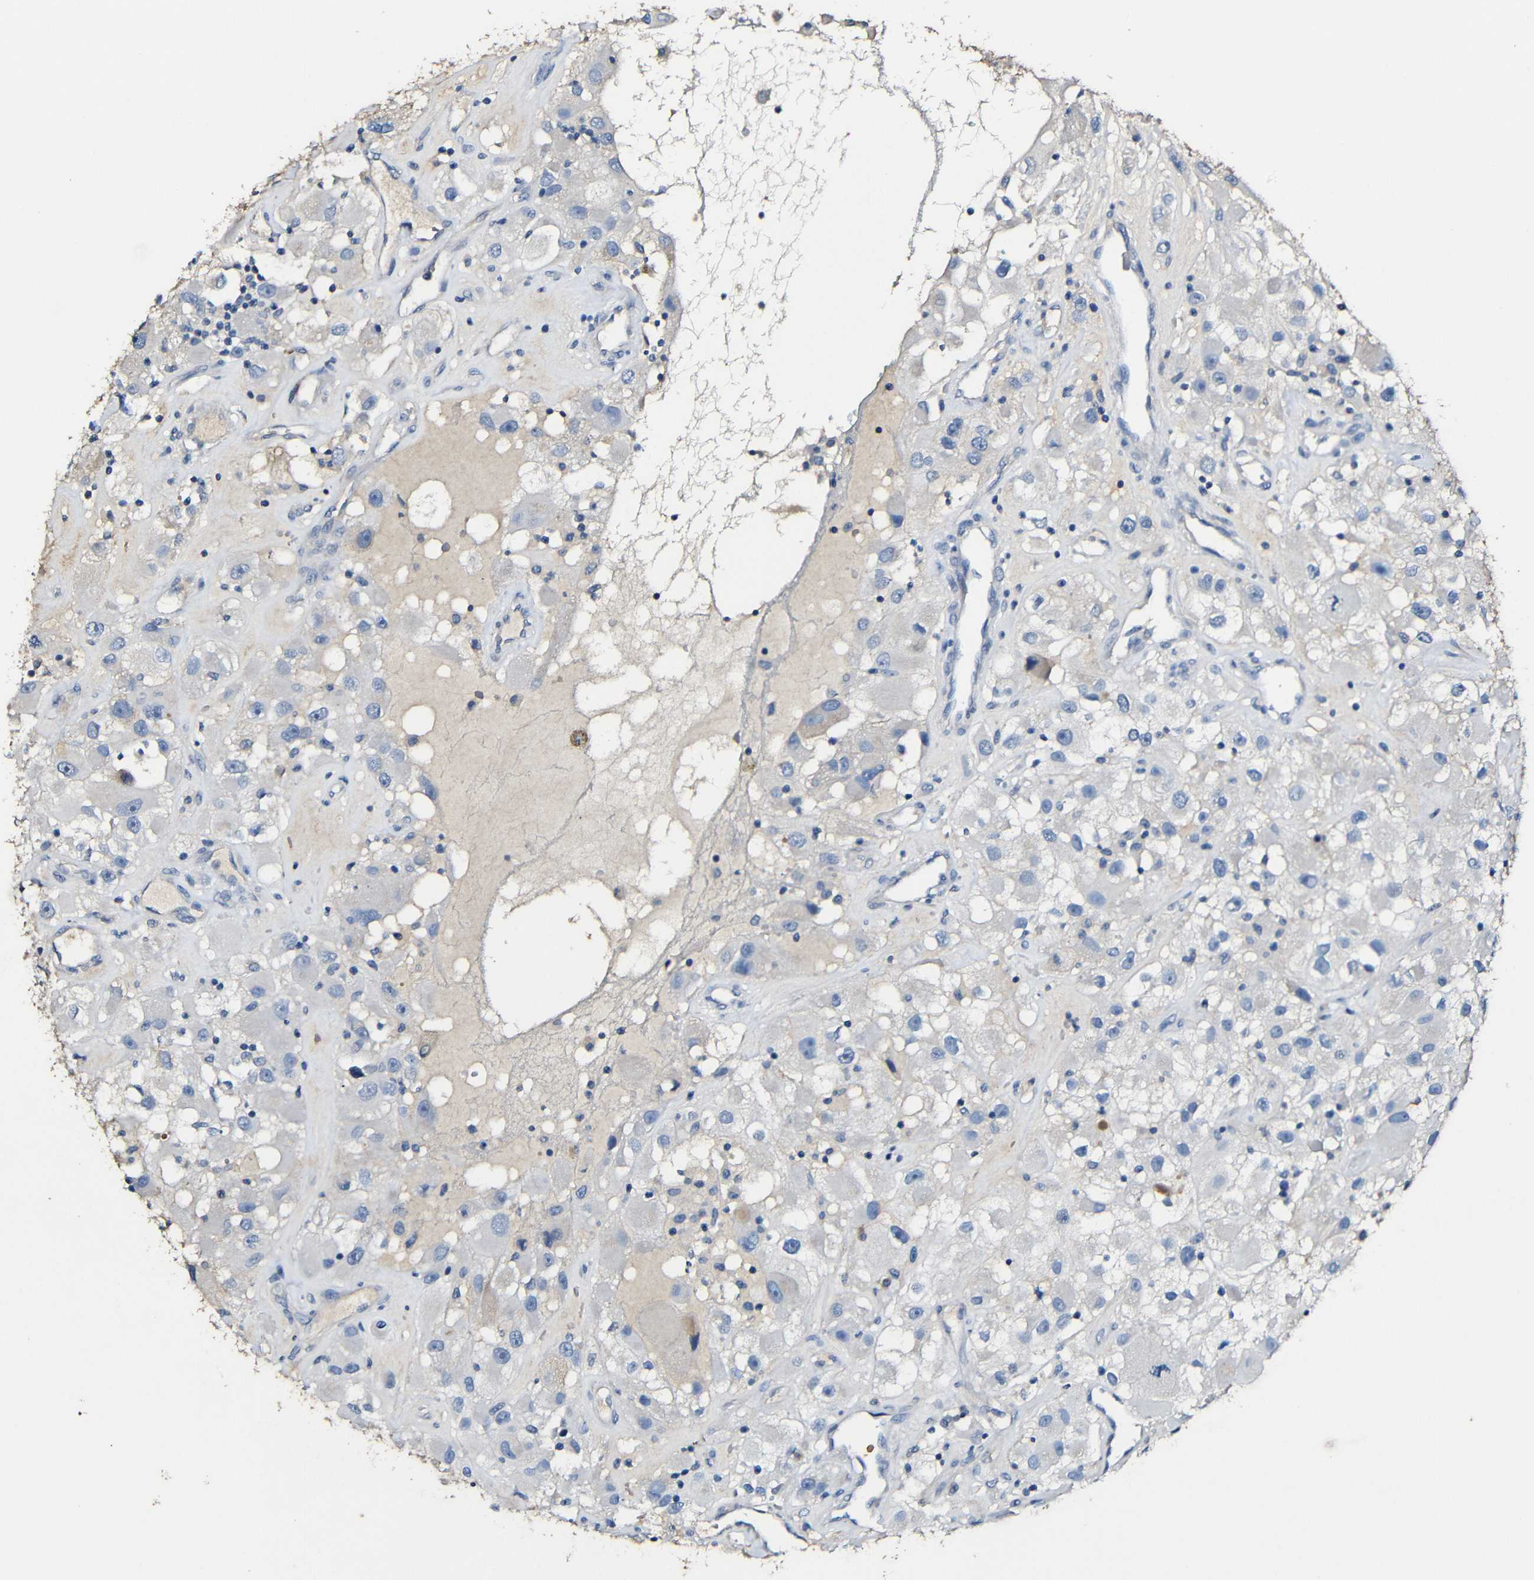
{"staining": {"intensity": "negative", "quantity": "none", "location": "none"}, "tissue": "renal cancer", "cell_type": "Tumor cells", "image_type": "cancer", "snomed": [{"axis": "morphology", "description": "Adenocarcinoma, NOS"}, {"axis": "topography", "description": "Kidney"}], "caption": "Human renal adenocarcinoma stained for a protein using IHC shows no staining in tumor cells.", "gene": "ACKR2", "patient": {"sex": "female", "age": 52}}